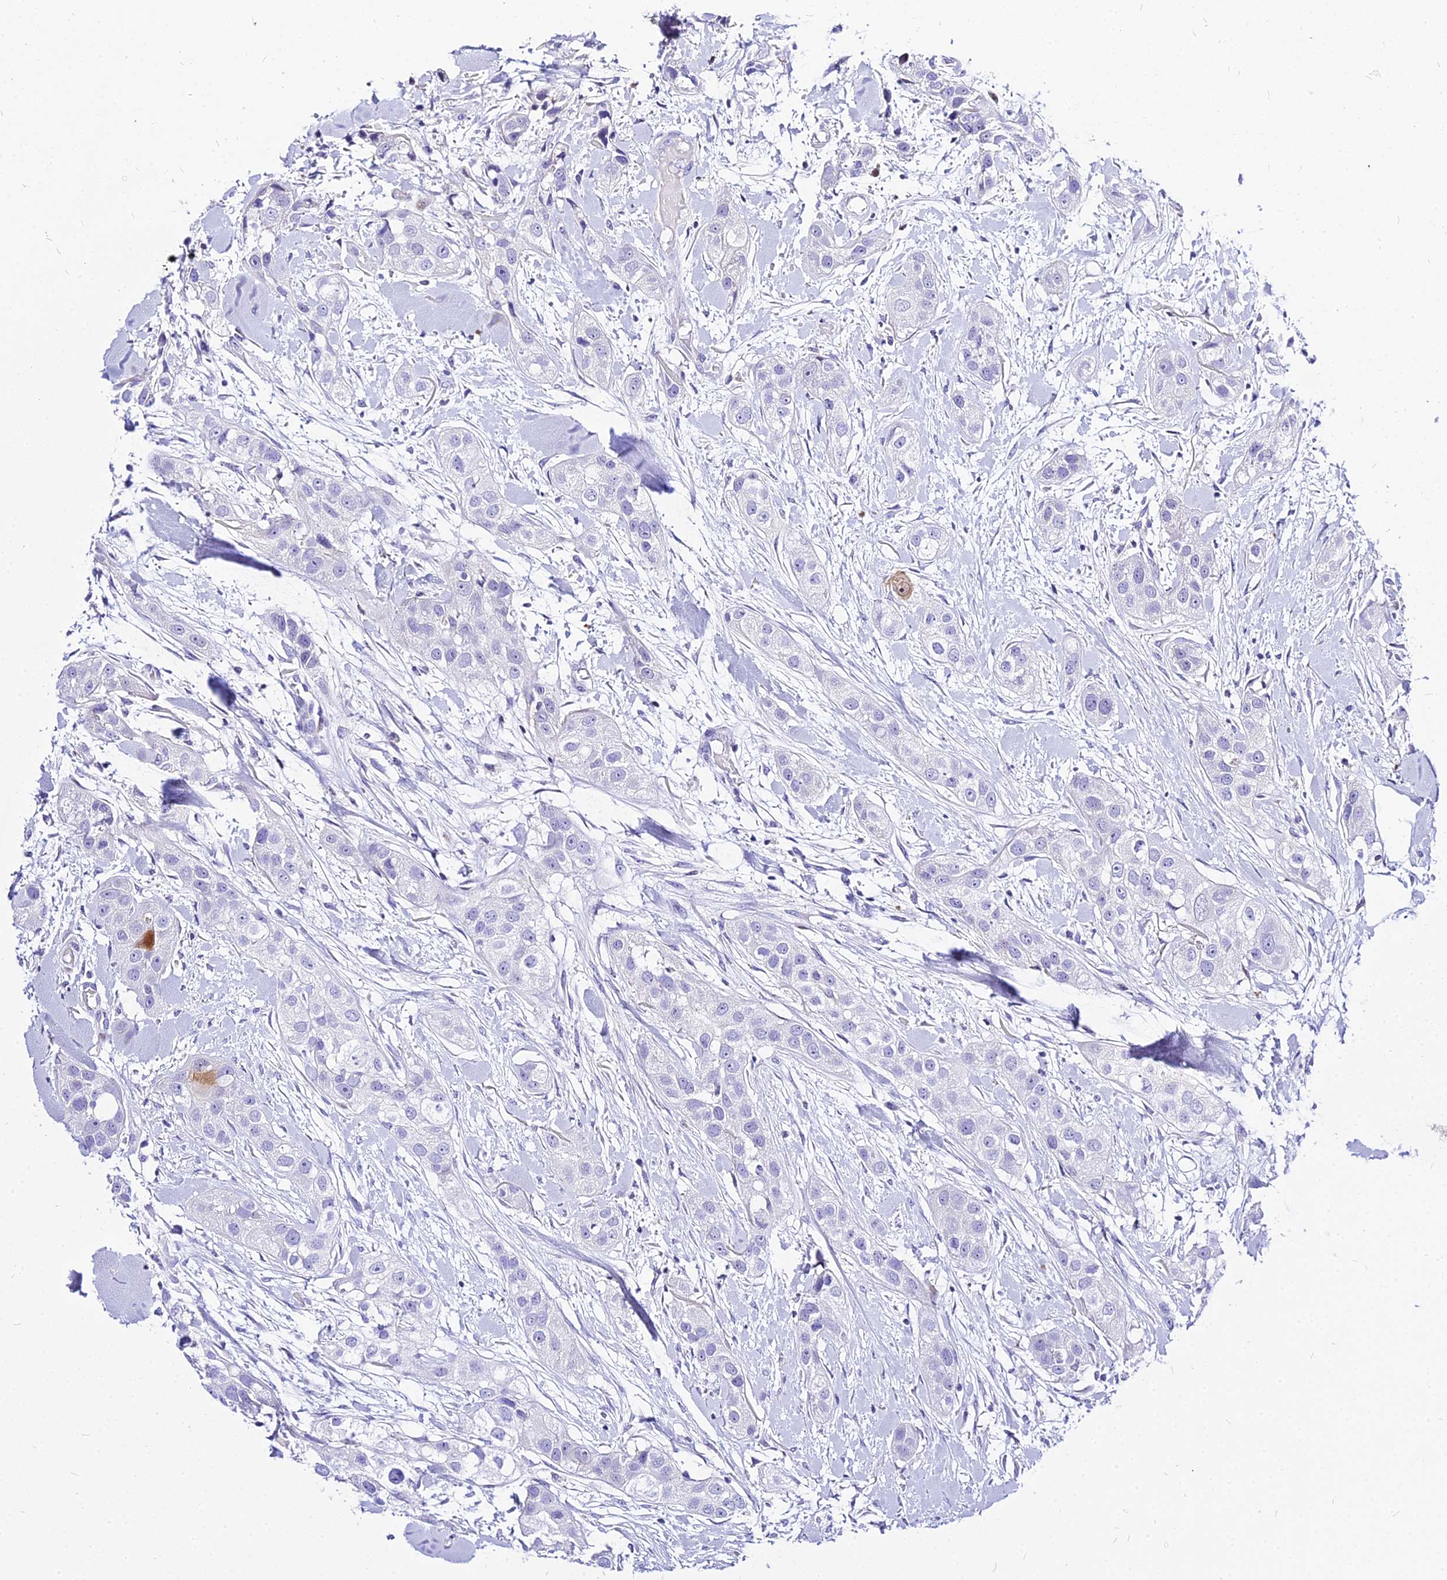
{"staining": {"intensity": "negative", "quantity": "none", "location": "none"}, "tissue": "head and neck cancer", "cell_type": "Tumor cells", "image_type": "cancer", "snomed": [{"axis": "morphology", "description": "Normal tissue, NOS"}, {"axis": "morphology", "description": "Squamous cell carcinoma, NOS"}, {"axis": "topography", "description": "Skeletal muscle"}, {"axis": "topography", "description": "Head-Neck"}], "caption": "The immunohistochemistry micrograph has no significant positivity in tumor cells of head and neck cancer (squamous cell carcinoma) tissue. (Brightfield microscopy of DAB (3,3'-diaminobenzidine) IHC at high magnification).", "gene": "CARD18", "patient": {"sex": "male", "age": 51}}